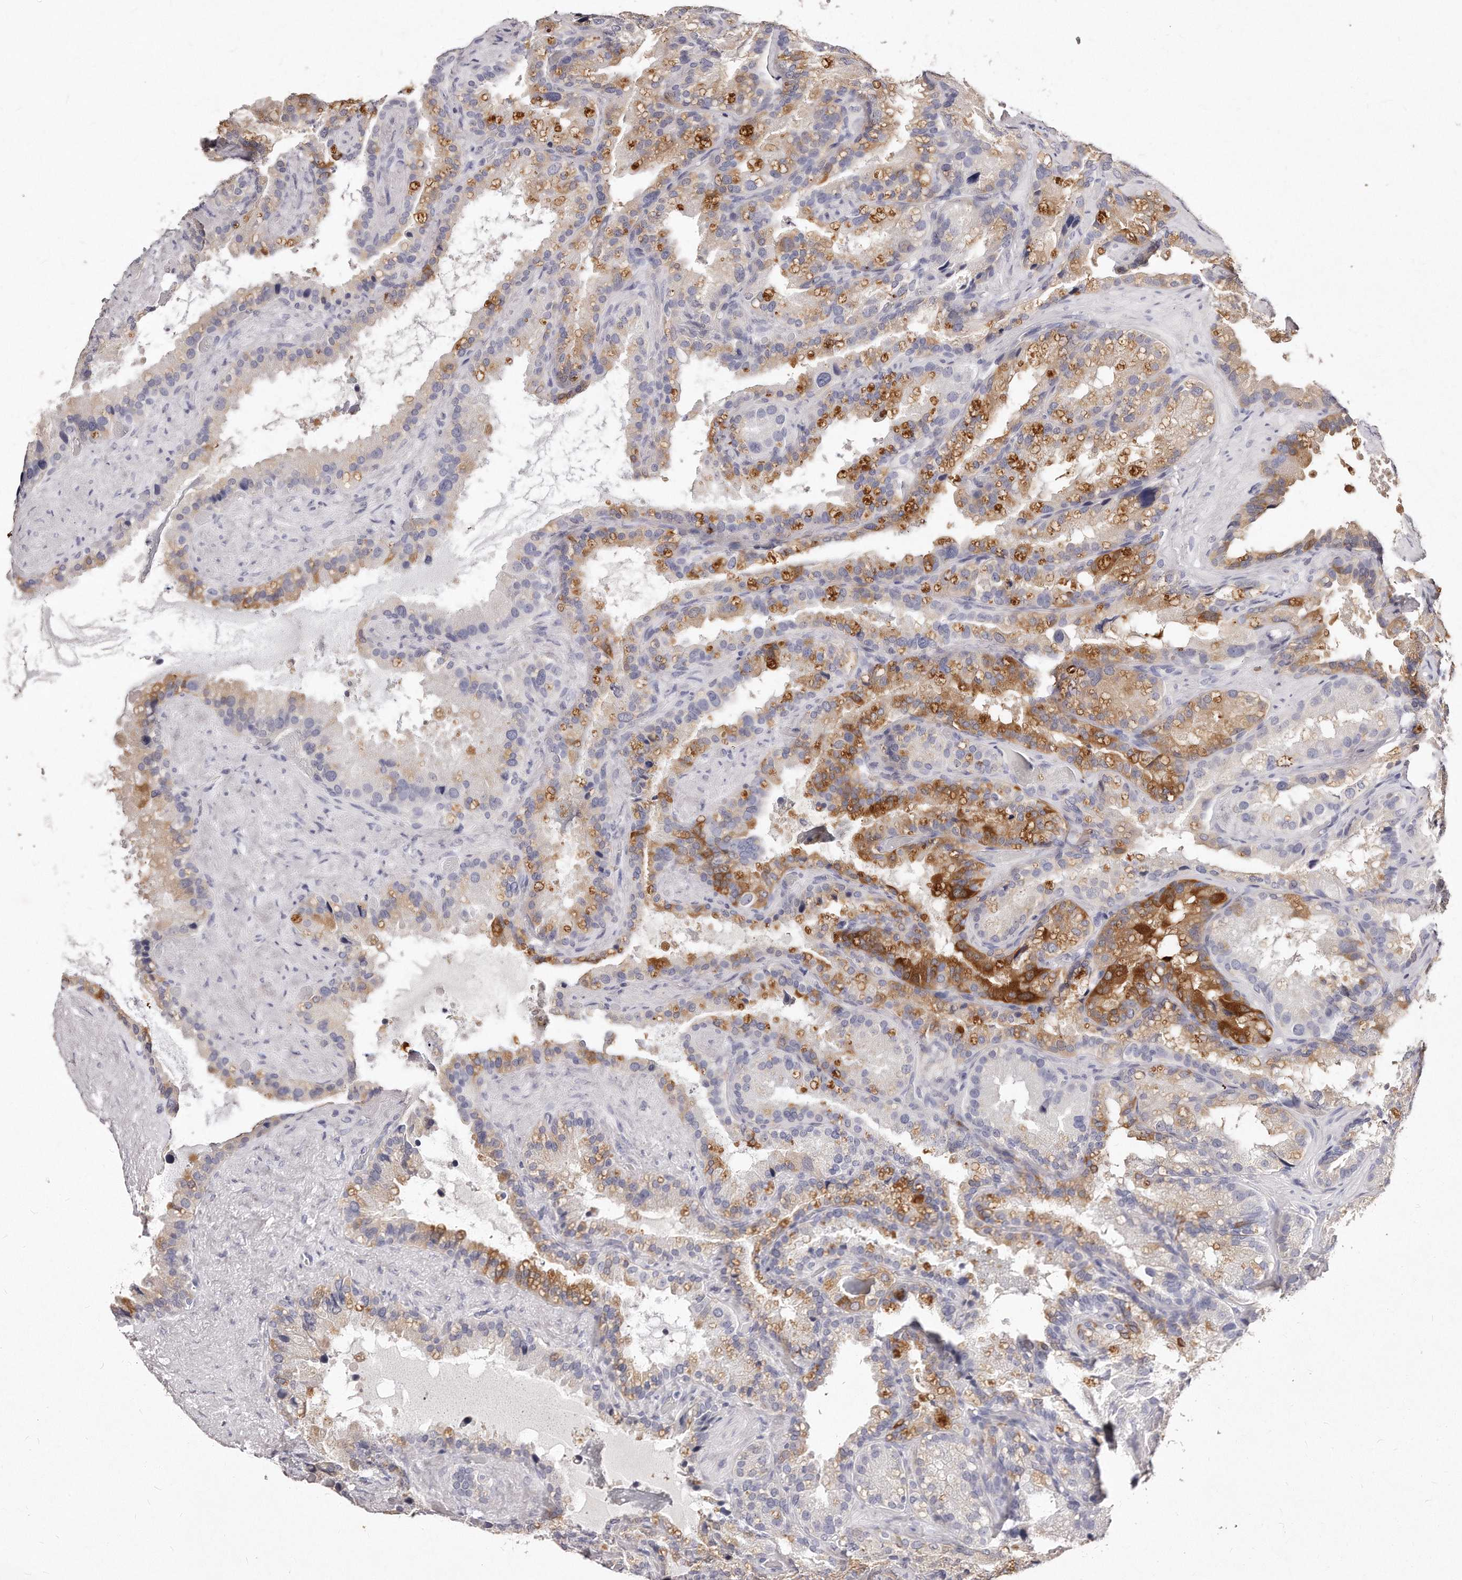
{"staining": {"intensity": "negative", "quantity": "none", "location": "none"}, "tissue": "seminal vesicle", "cell_type": "Glandular cells", "image_type": "normal", "snomed": [{"axis": "morphology", "description": "Normal tissue, NOS"}, {"axis": "topography", "description": "Prostate"}, {"axis": "topography", "description": "Seminal veicle"}], "caption": "Immunohistochemistry histopathology image of unremarkable seminal vesicle: seminal vesicle stained with DAB (3,3'-diaminobenzidine) shows no significant protein staining in glandular cells. The staining was performed using DAB (3,3'-diaminobenzidine) to visualize the protein expression in brown, while the nuclei were stained in blue with hematoxylin (Magnification: 20x).", "gene": "GDA", "patient": {"sex": "male", "age": 68}}